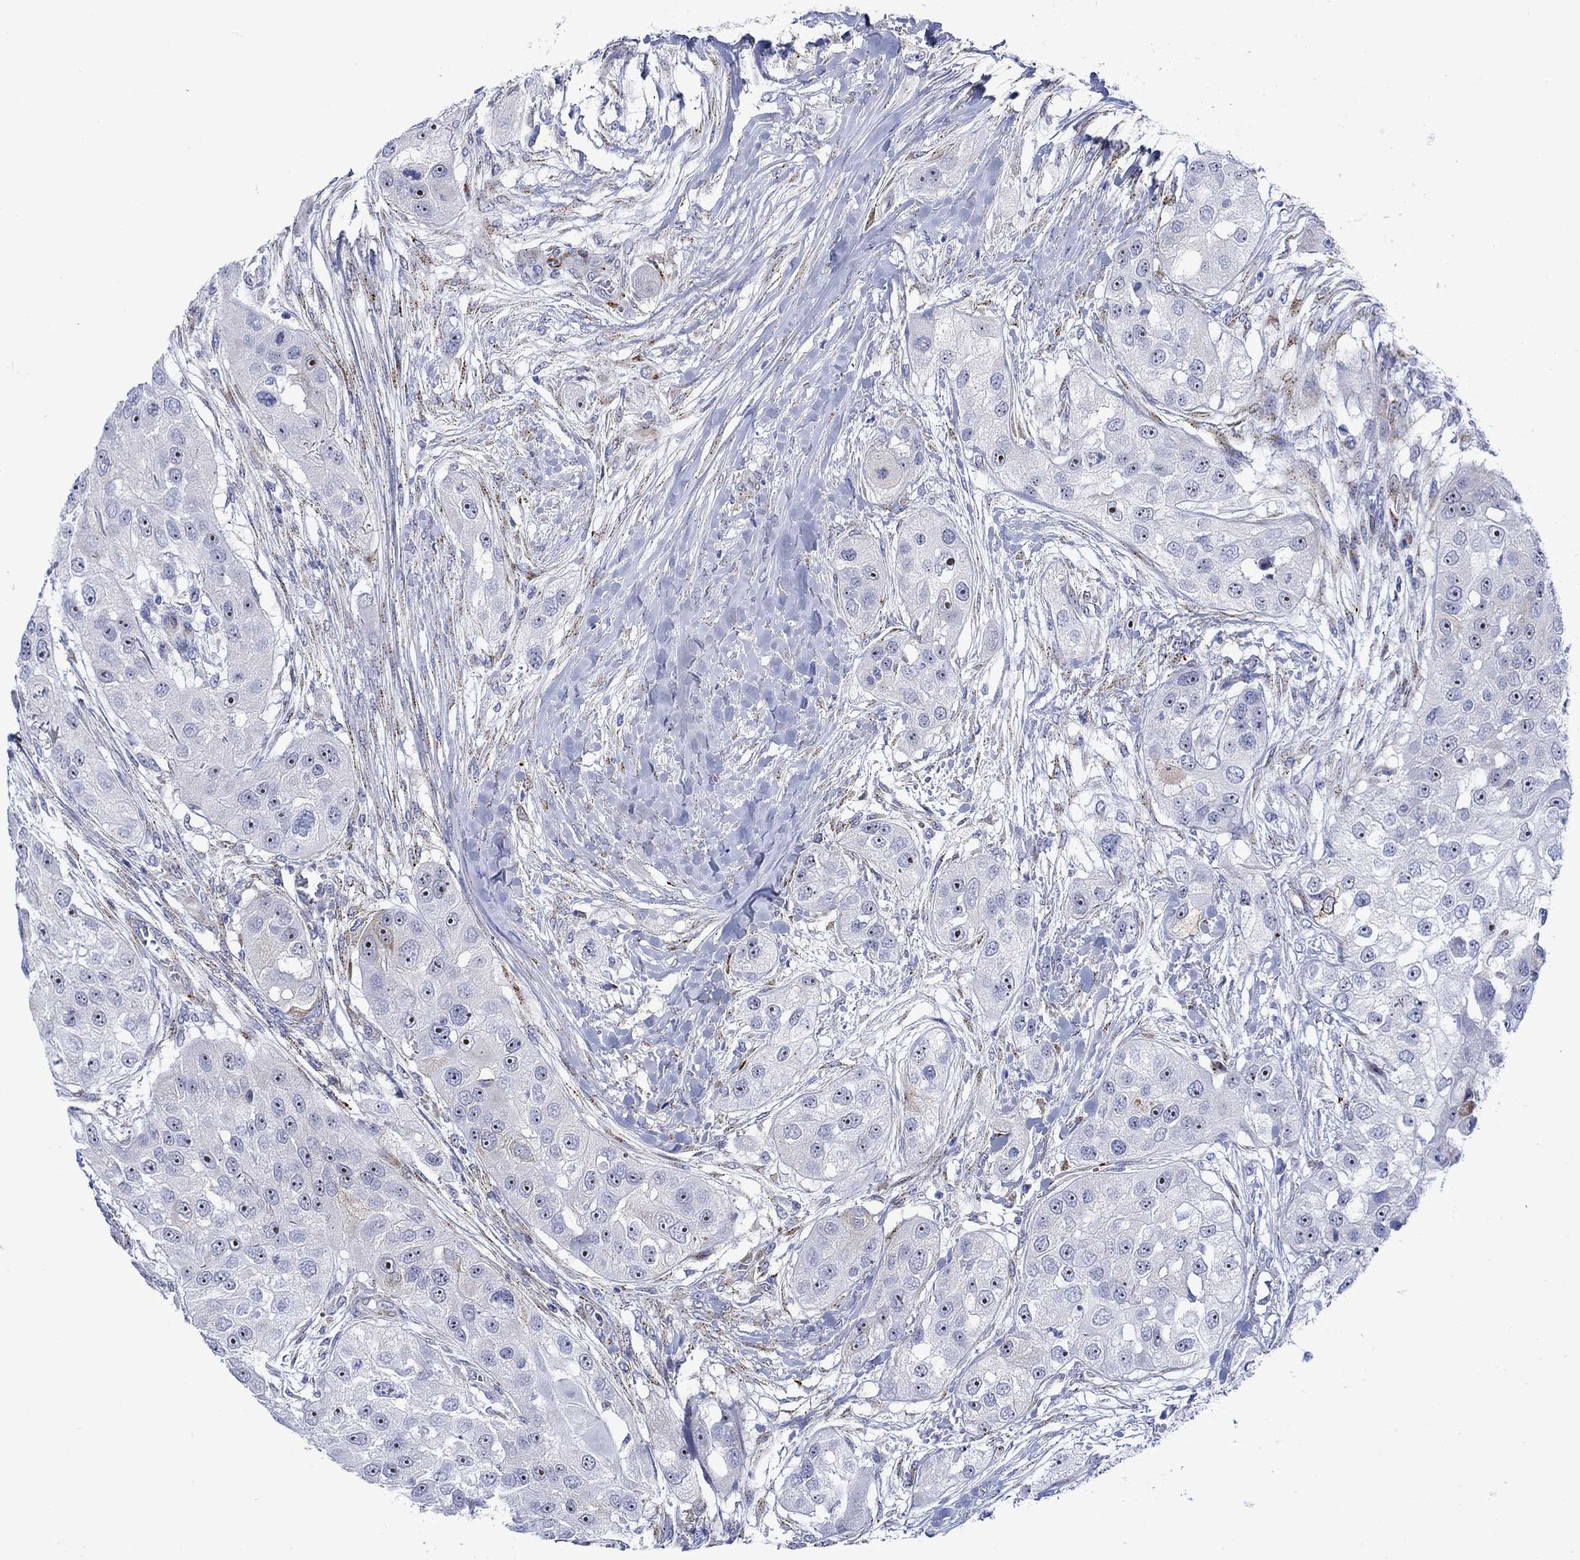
{"staining": {"intensity": "negative", "quantity": "none", "location": "none"}, "tissue": "head and neck cancer", "cell_type": "Tumor cells", "image_type": "cancer", "snomed": [{"axis": "morphology", "description": "Normal tissue, NOS"}, {"axis": "morphology", "description": "Squamous cell carcinoma, NOS"}, {"axis": "topography", "description": "Skeletal muscle"}, {"axis": "topography", "description": "Head-Neck"}], "caption": "Tumor cells are negative for protein expression in human head and neck squamous cell carcinoma.", "gene": "KSR2", "patient": {"sex": "male", "age": 51}}